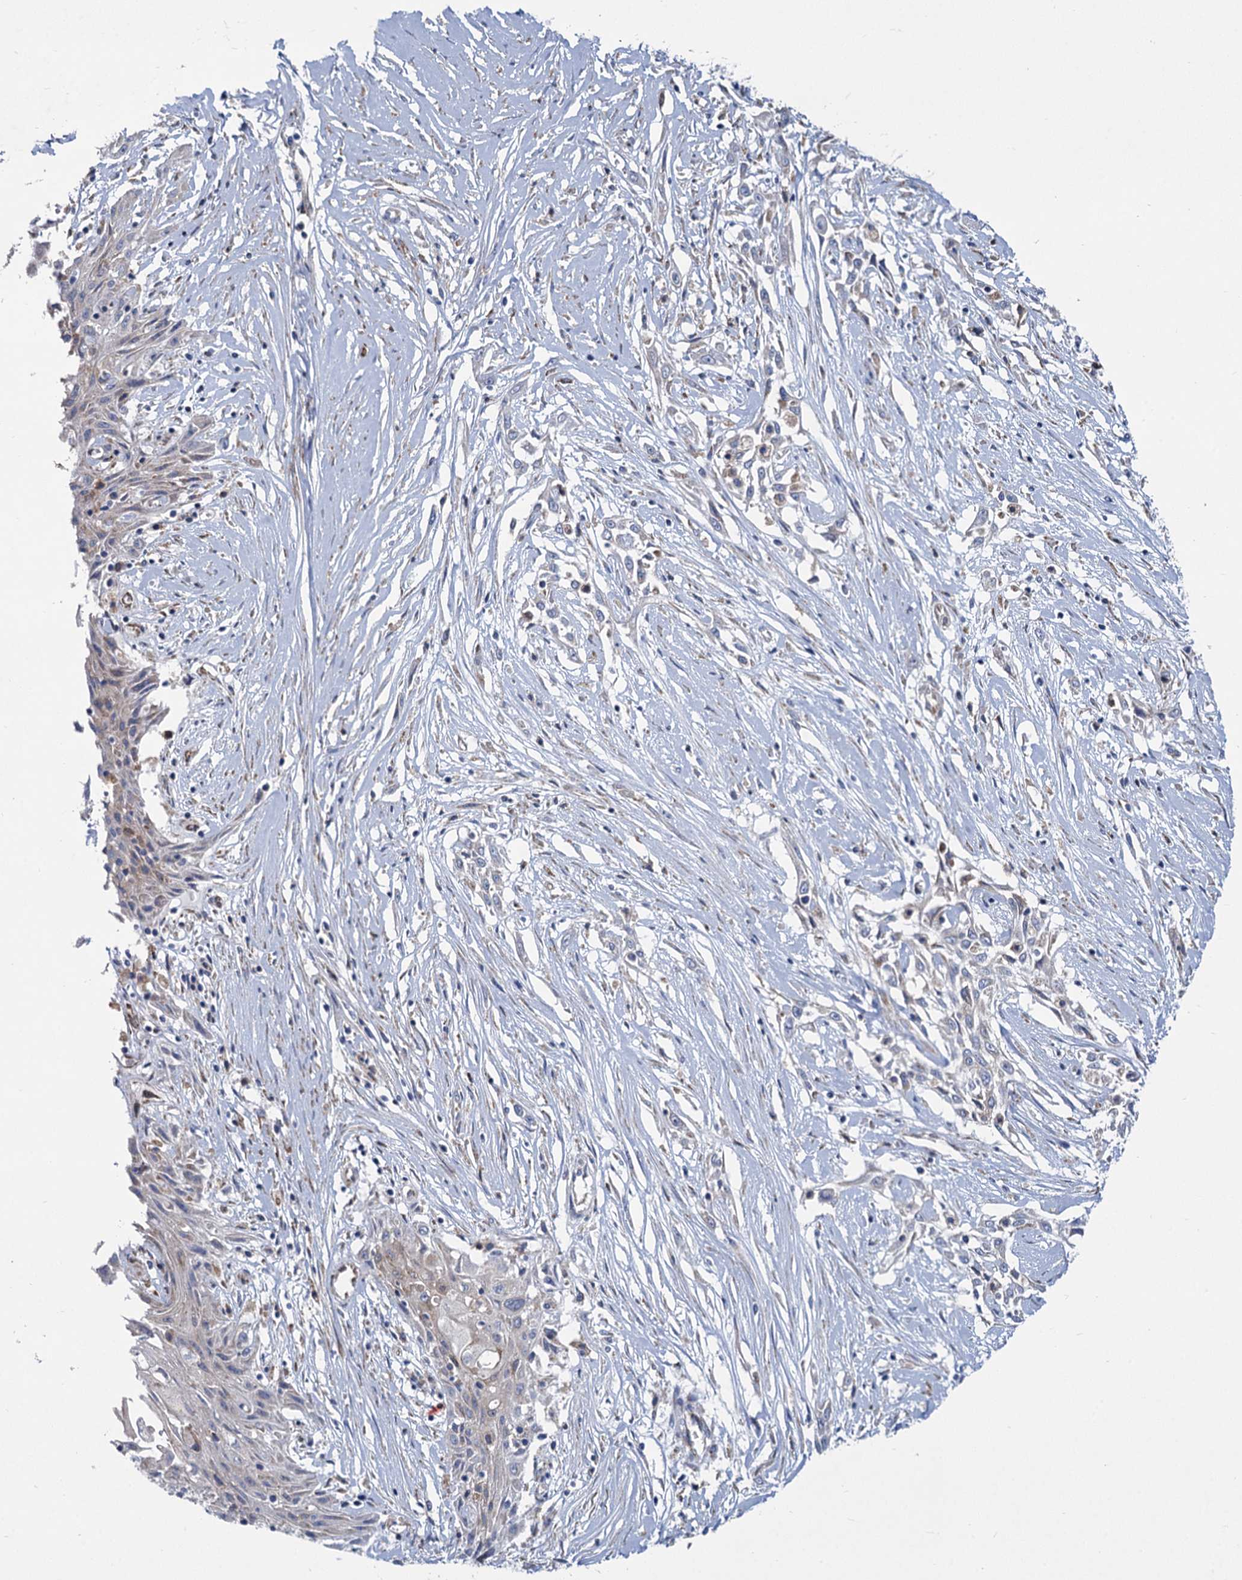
{"staining": {"intensity": "negative", "quantity": "none", "location": "none"}, "tissue": "skin cancer", "cell_type": "Tumor cells", "image_type": "cancer", "snomed": [{"axis": "morphology", "description": "Squamous cell carcinoma, NOS"}, {"axis": "morphology", "description": "Squamous cell carcinoma, metastatic, NOS"}, {"axis": "topography", "description": "Skin"}, {"axis": "topography", "description": "Lymph node"}], "caption": "Immunohistochemistry of skin cancer shows no positivity in tumor cells.", "gene": "PRSS35", "patient": {"sex": "male", "age": 75}}